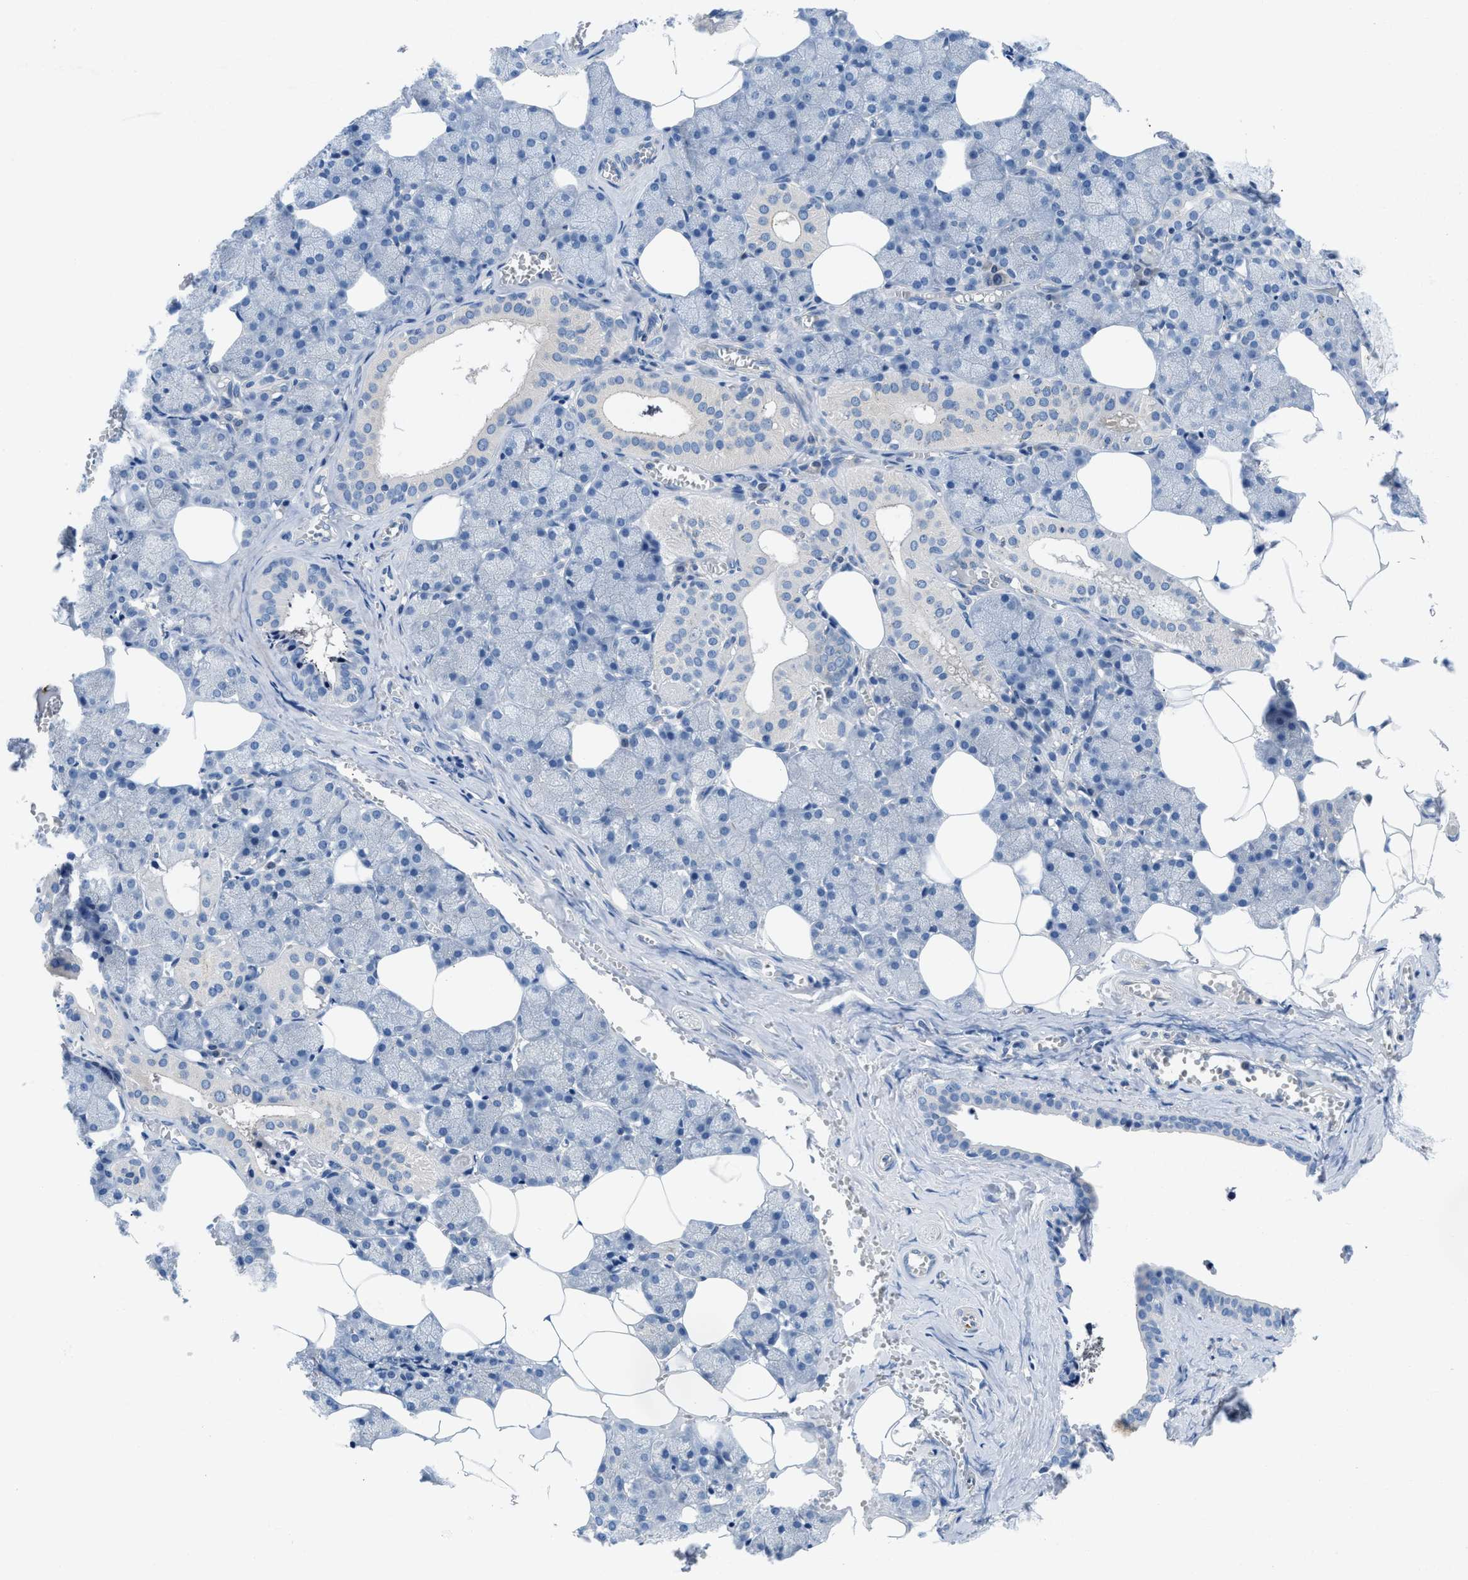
{"staining": {"intensity": "weak", "quantity": "<25%", "location": "cytoplasmic/membranous"}, "tissue": "salivary gland", "cell_type": "Glandular cells", "image_type": "normal", "snomed": [{"axis": "morphology", "description": "Normal tissue, NOS"}, {"axis": "topography", "description": "Salivary gland"}], "caption": "Human salivary gland stained for a protein using IHC displays no positivity in glandular cells.", "gene": "BNC2", "patient": {"sex": "male", "age": 62}}